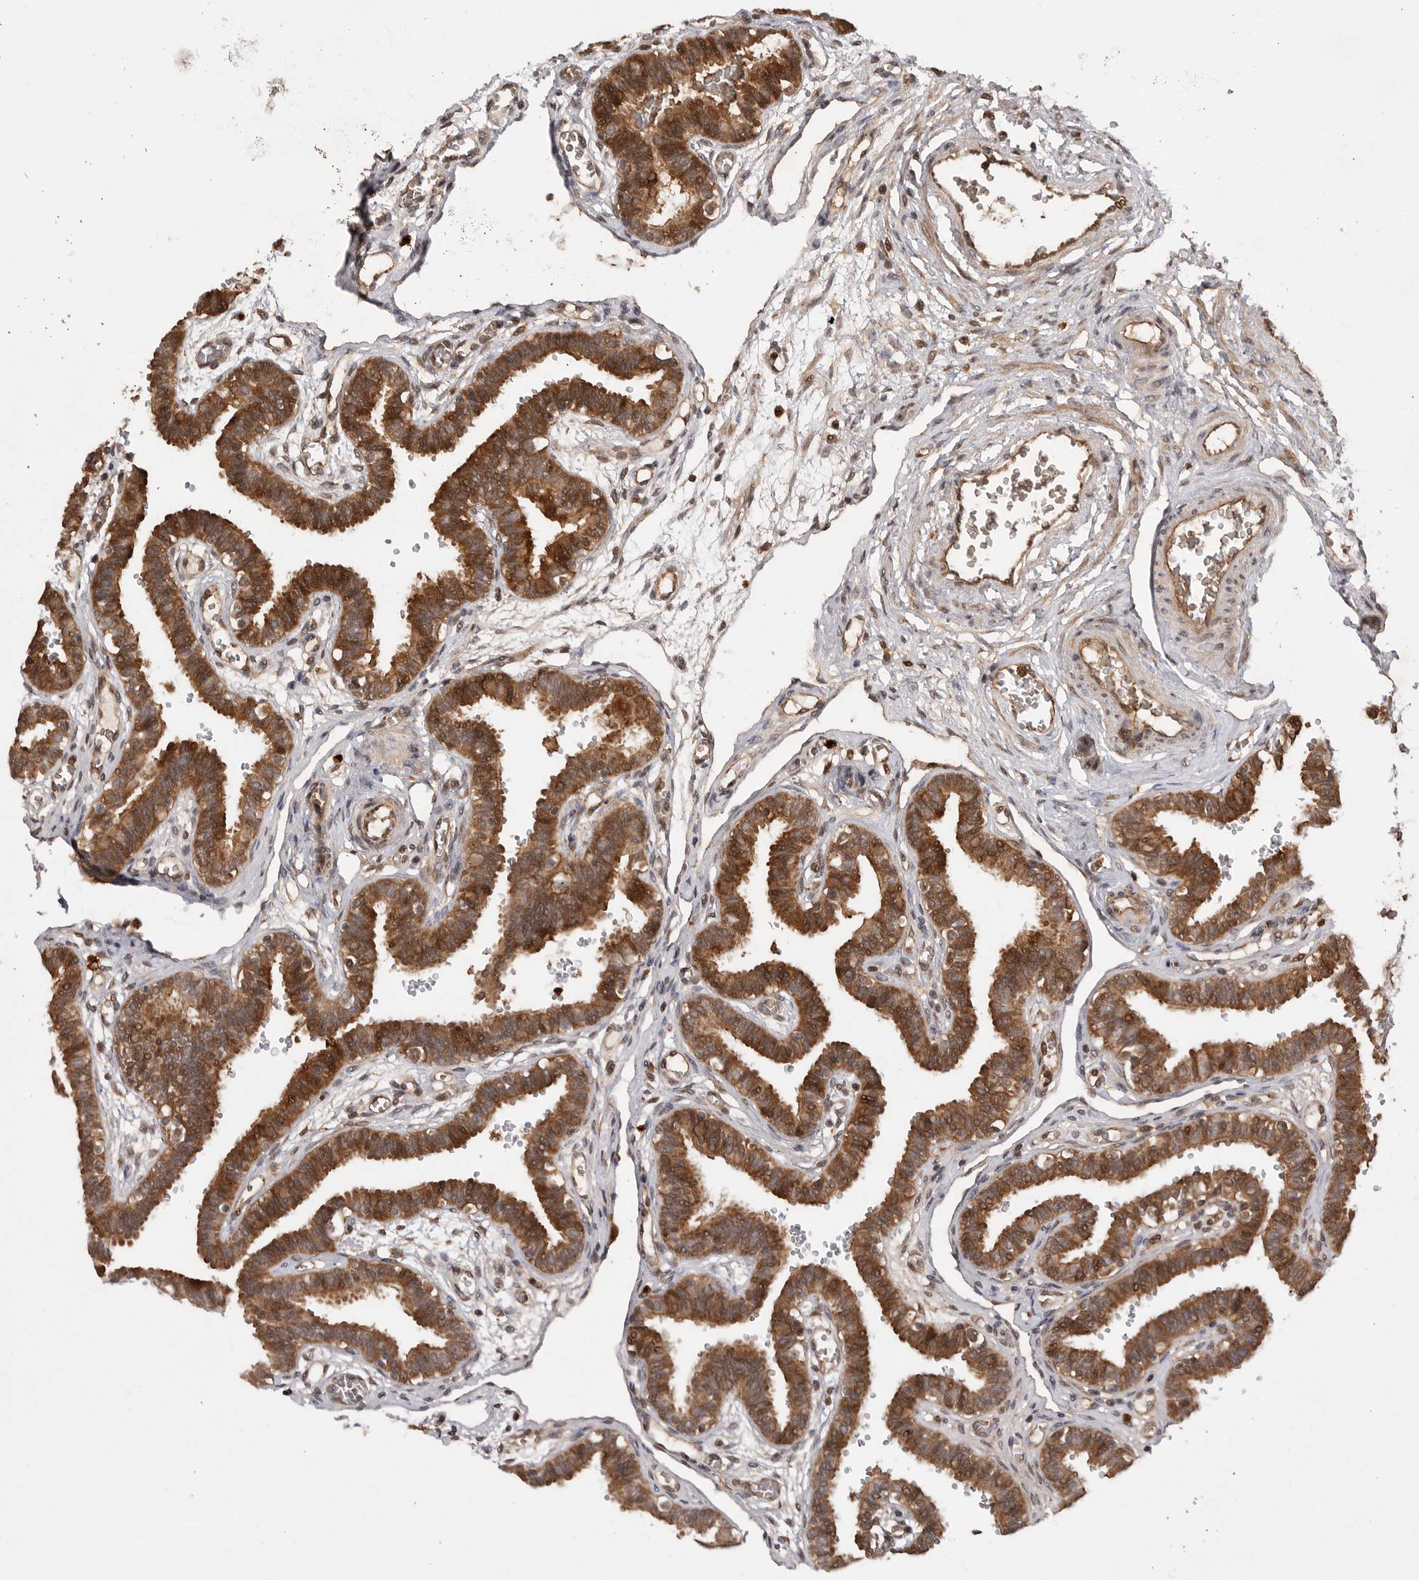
{"staining": {"intensity": "moderate", "quantity": ">75%", "location": "cytoplasmic/membranous"}, "tissue": "fallopian tube", "cell_type": "Glandular cells", "image_type": "normal", "snomed": [{"axis": "morphology", "description": "Normal tissue, NOS"}, {"axis": "topography", "description": "Fallopian tube"}, {"axis": "topography", "description": "Placenta"}], "caption": "Protein staining of unremarkable fallopian tube displays moderate cytoplasmic/membranous positivity in approximately >75% of glandular cells.", "gene": "VN1R4", "patient": {"sex": "female", "age": 32}}